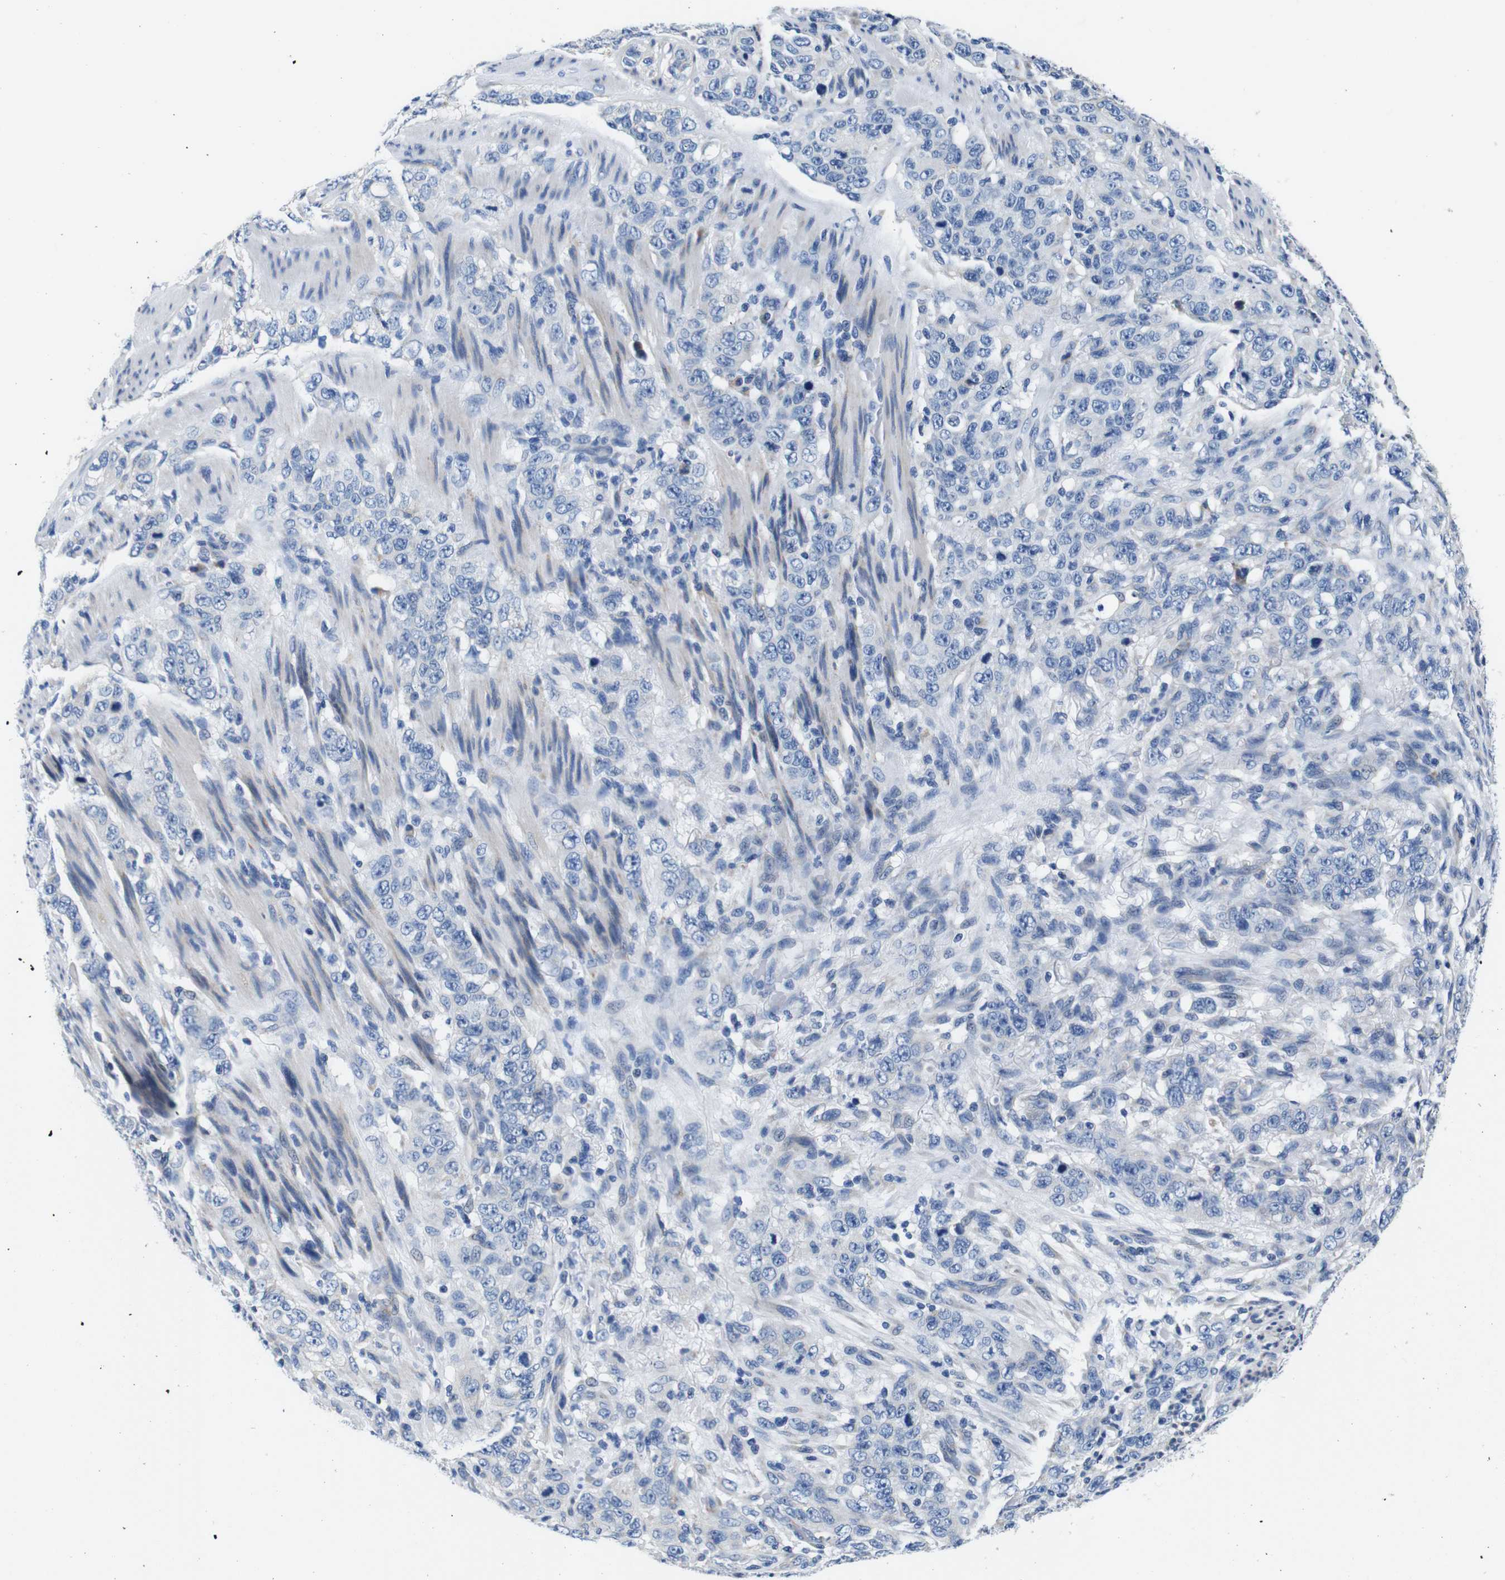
{"staining": {"intensity": "negative", "quantity": "none", "location": "none"}, "tissue": "stomach cancer", "cell_type": "Tumor cells", "image_type": "cancer", "snomed": [{"axis": "morphology", "description": "Adenocarcinoma, NOS"}, {"axis": "topography", "description": "Stomach"}], "caption": "Immunohistochemistry of human stomach cancer displays no staining in tumor cells.", "gene": "SNX19", "patient": {"sex": "male", "age": 48}}